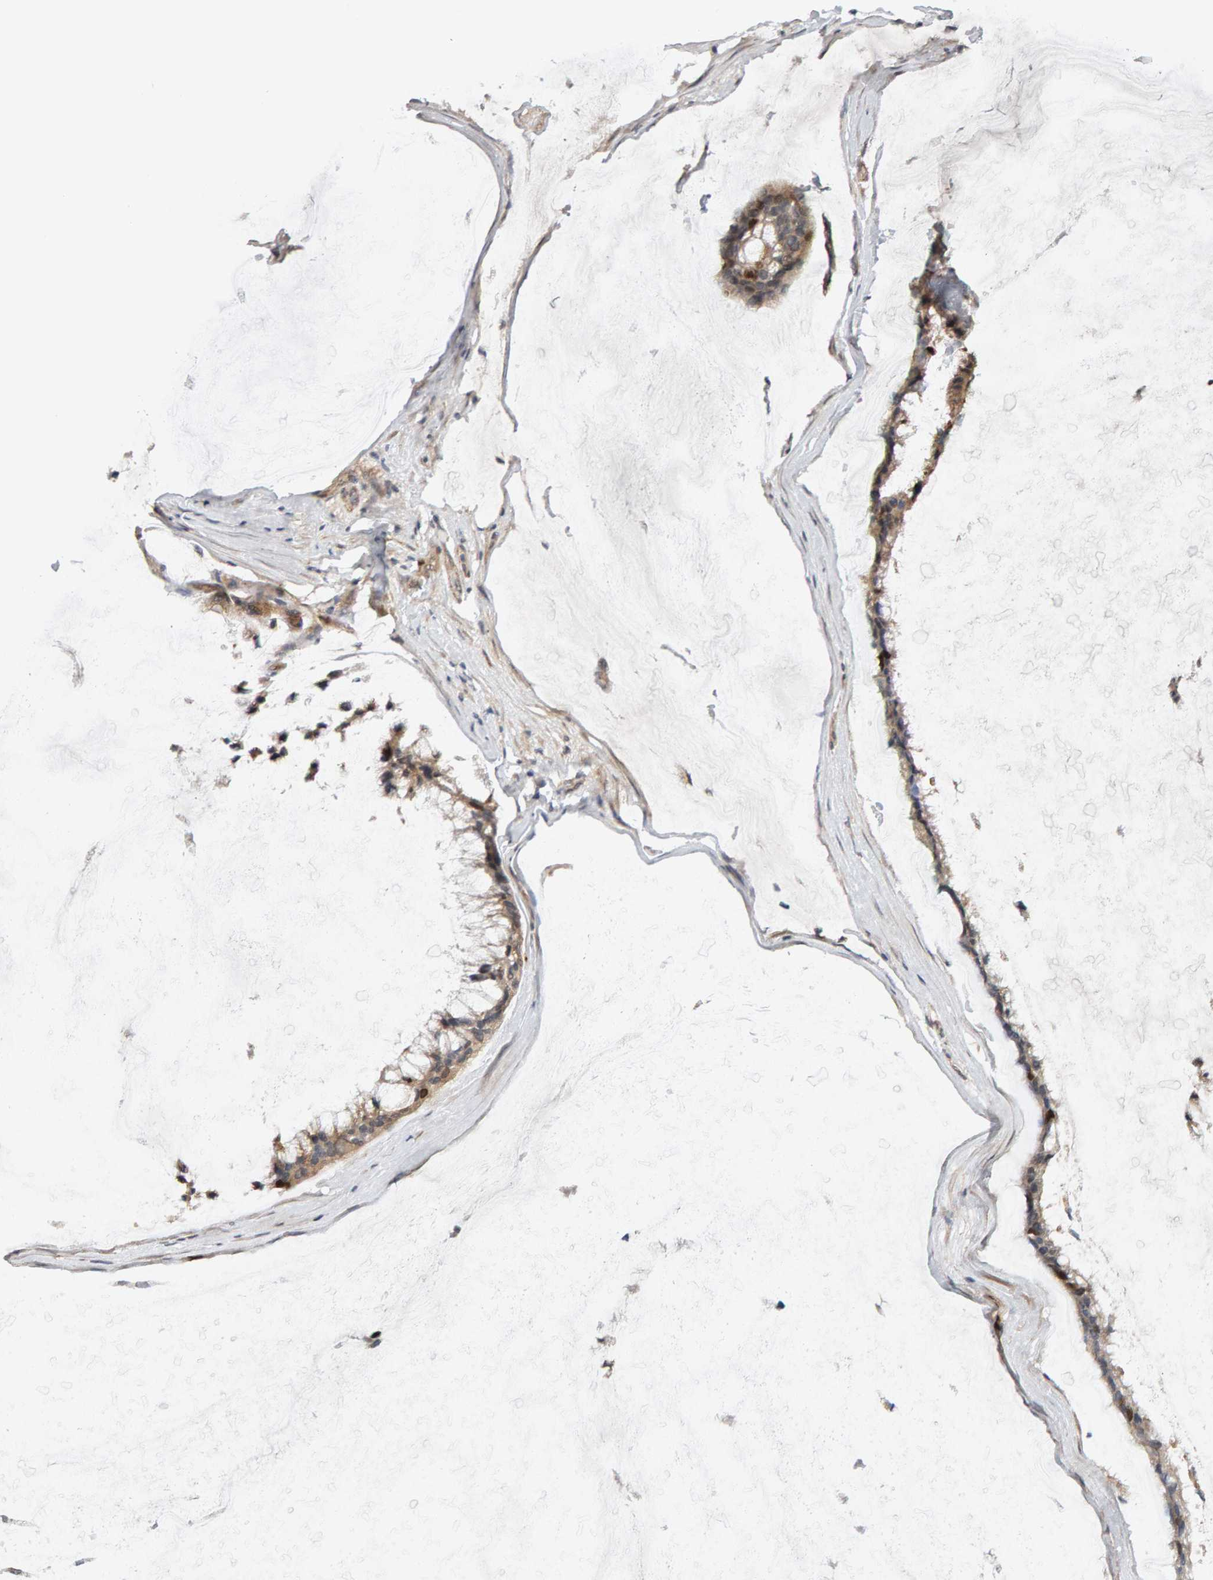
{"staining": {"intensity": "weak", "quantity": ">75%", "location": "cytoplasmic/membranous"}, "tissue": "ovarian cancer", "cell_type": "Tumor cells", "image_type": "cancer", "snomed": [{"axis": "morphology", "description": "Cystadenocarcinoma, mucinous, NOS"}, {"axis": "topography", "description": "Ovary"}], "caption": "Immunohistochemistry (IHC) of human ovarian cancer (mucinous cystadenocarcinoma) reveals low levels of weak cytoplasmic/membranous expression in approximately >75% of tumor cells.", "gene": "CDCA5", "patient": {"sex": "female", "age": 39}}